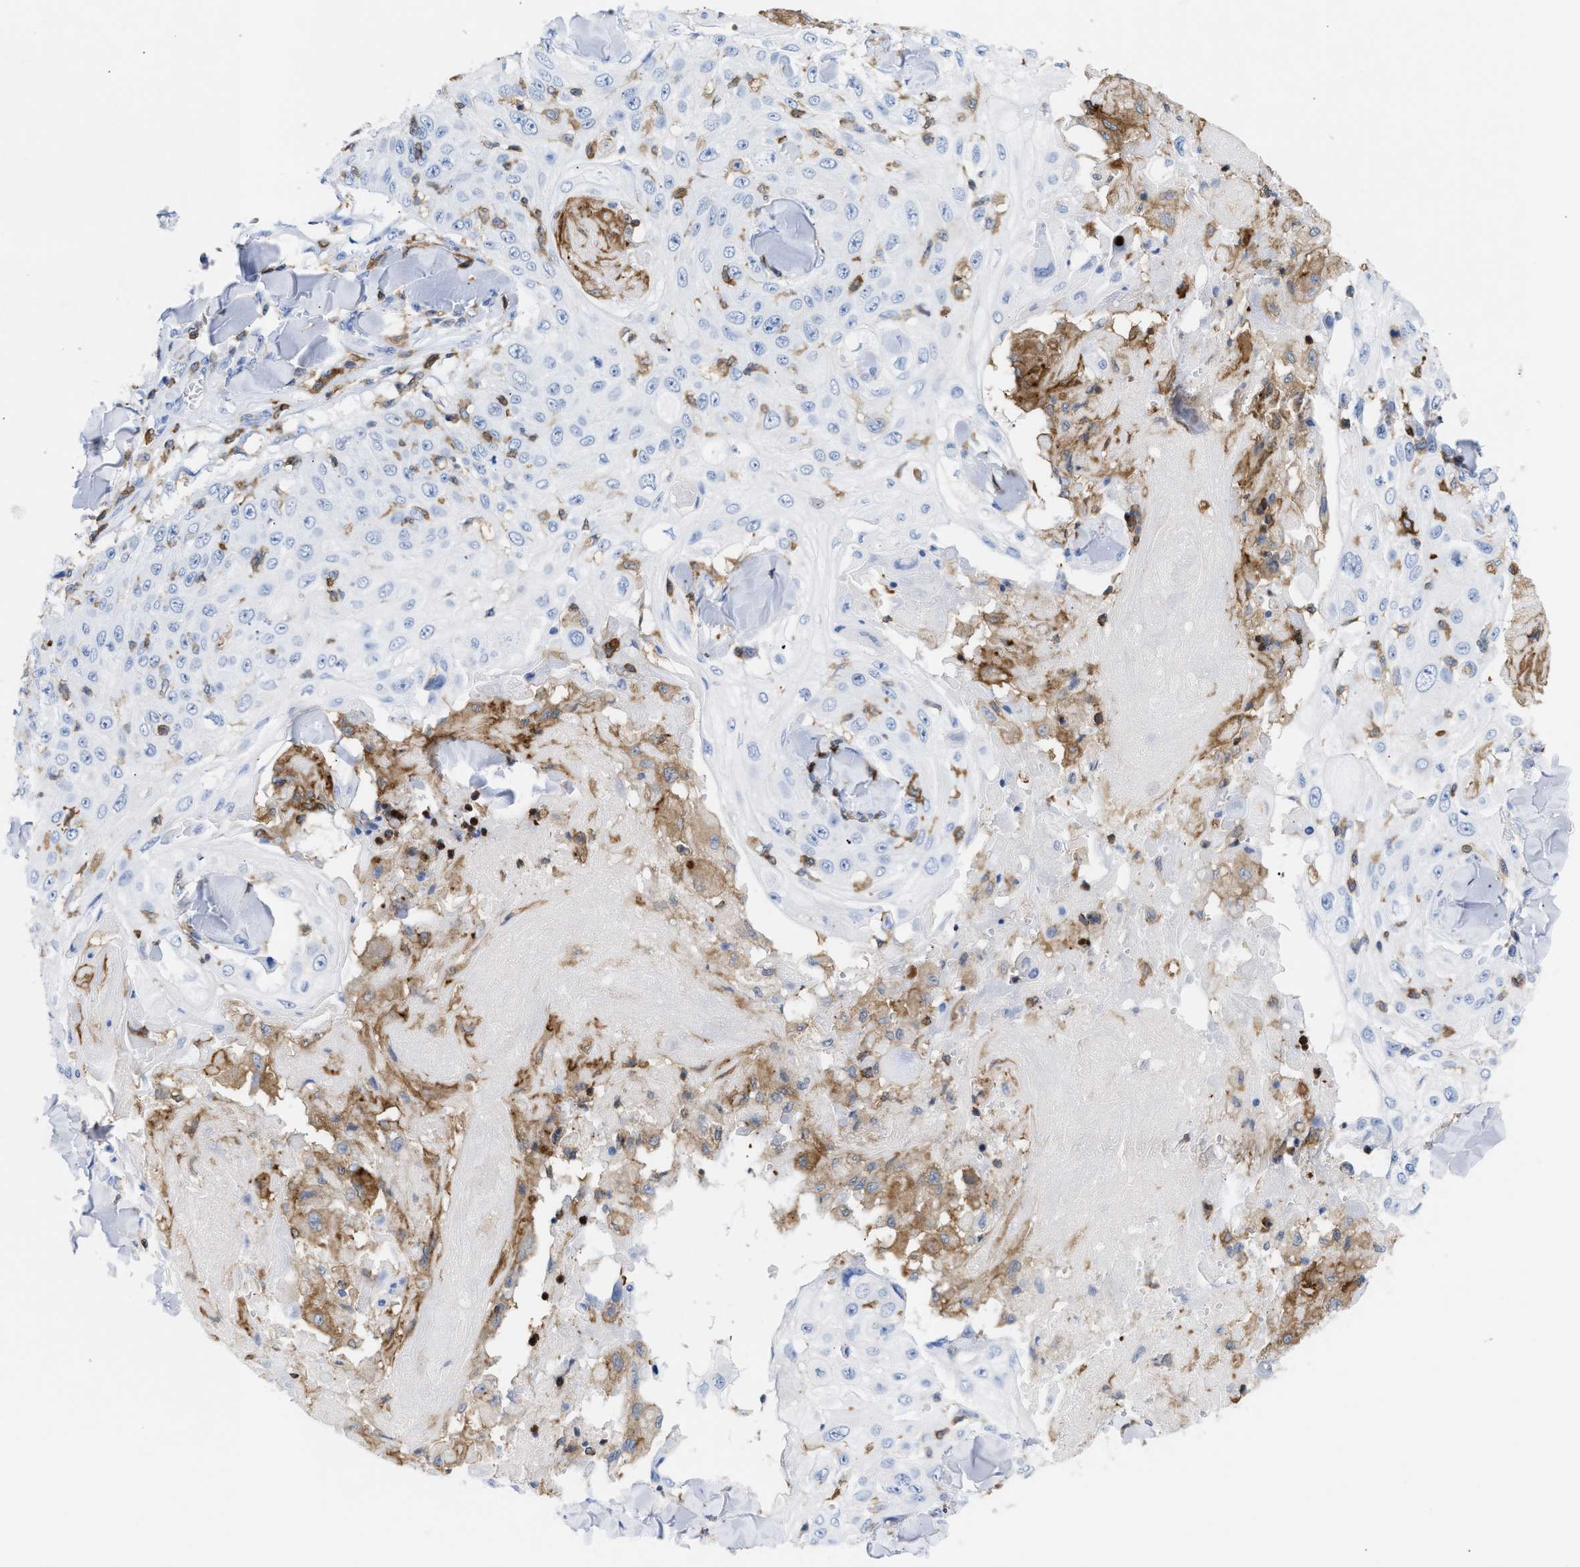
{"staining": {"intensity": "negative", "quantity": "none", "location": "none"}, "tissue": "skin cancer", "cell_type": "Tumor cells", "image_type": "cancer", "snomed": [{"axis": "morphology", "description": "Squamous cell carcinoma, NOS"}, {"axis": "topography", "description": "Skin"}], "caption": "Photomicrograph shows no significant protein staining in tumor cells of skin cancer. Brightfield microscopy of IHC stained with DAB (brown) and hematoxylin (blue), captured at high magnification.", "gene": "LCP1", "patient": {"sex": "male", "age": 86}}